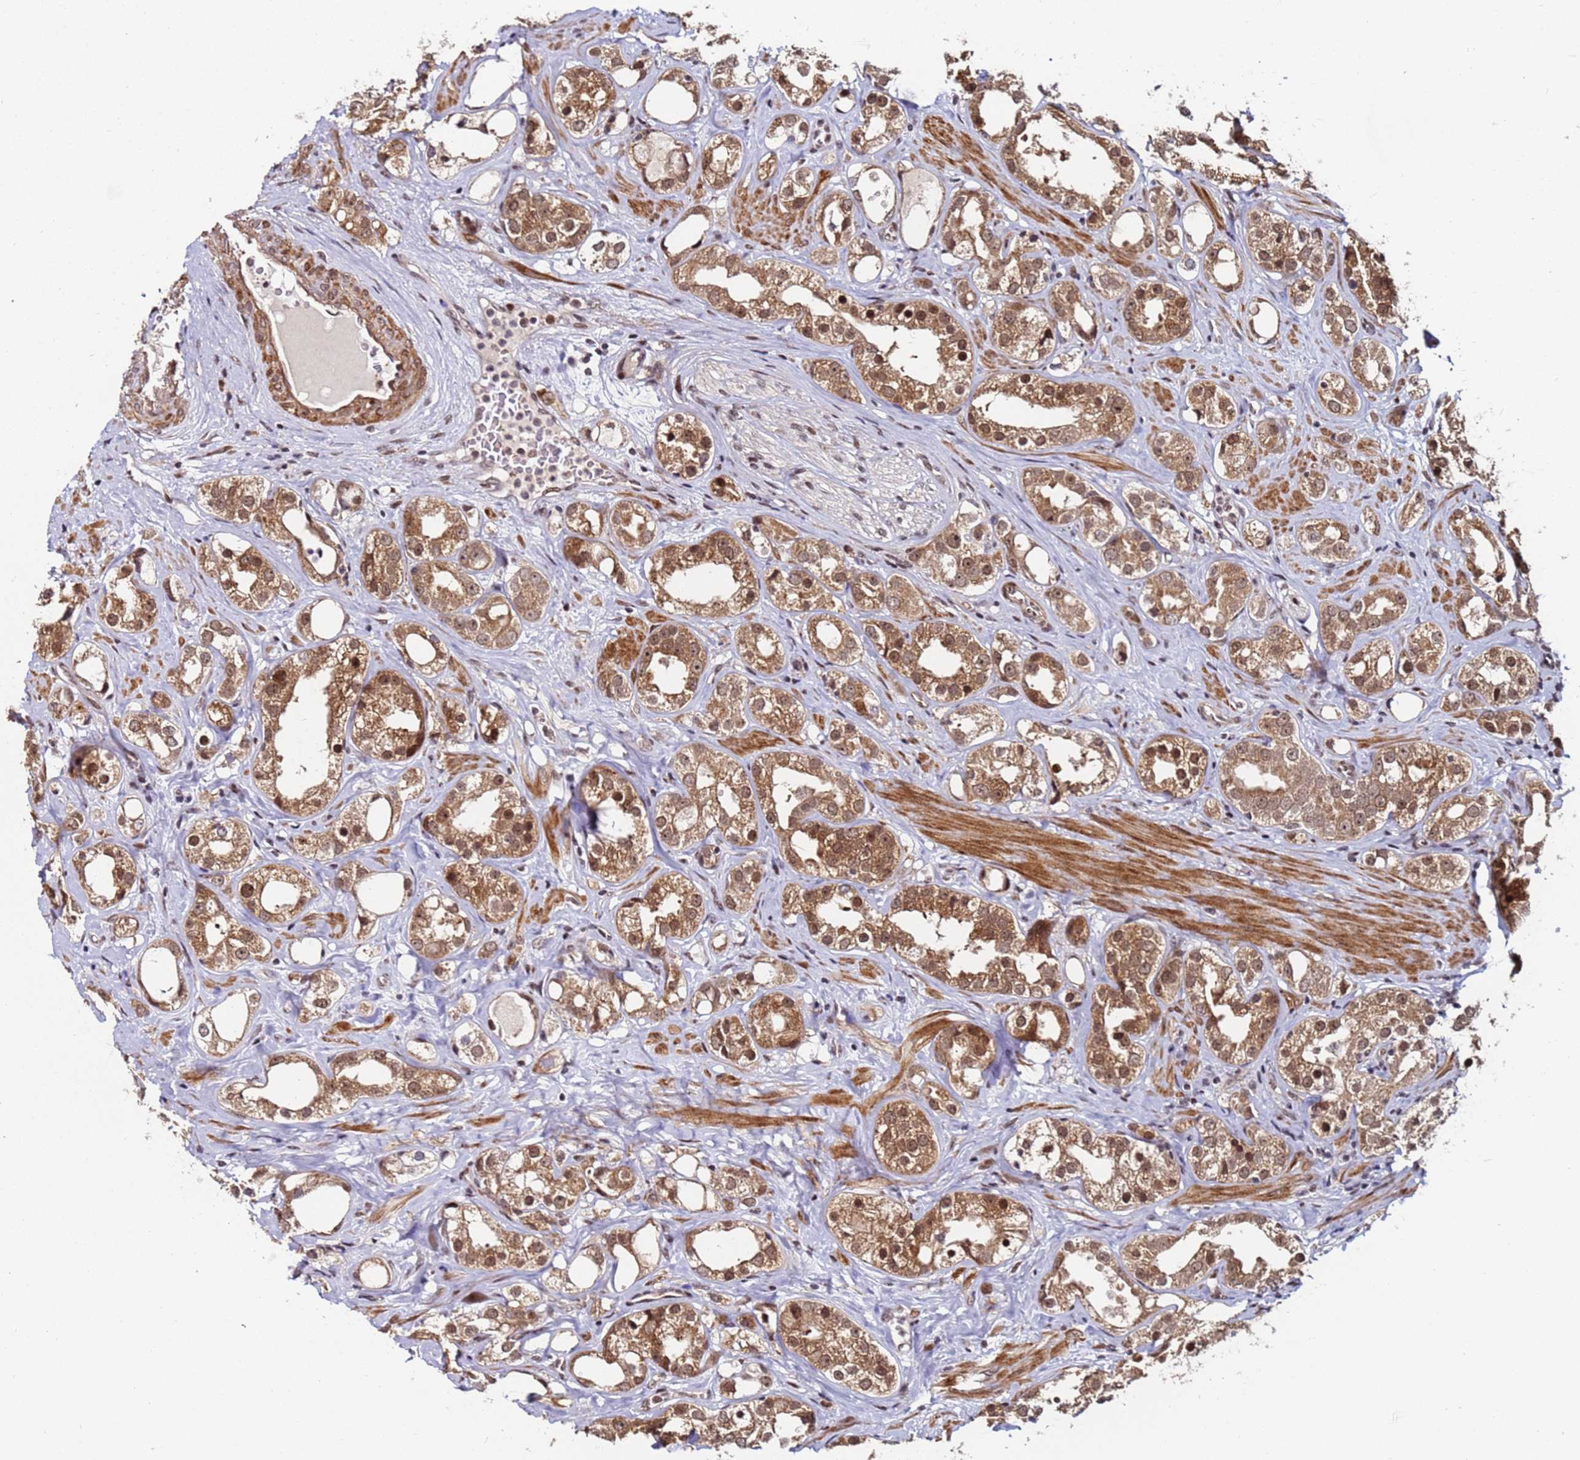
{"staining": {"intensity": "moderate", "quantity": ">75%", "location": "cytoplasmic/membranous,nuclear"}, "tissue": "prostate cancer", "cell_type": "Tumor cells", "image_type": "cancer", "snomed": [{"axis": "morphology", "description": "Adenocarcinoma, NOS"}, {"axis": "topography", "description": "Prostate"}], "caption": "The micrograph shows staining of prostate cancer (adenocarcinoma), revealing moderate cytoplasmic/membranous and nuclear protein expression (brown color) within tumor cells.", "gene": "PPM1H", "patient": {"sex": "male", "age": 79}}